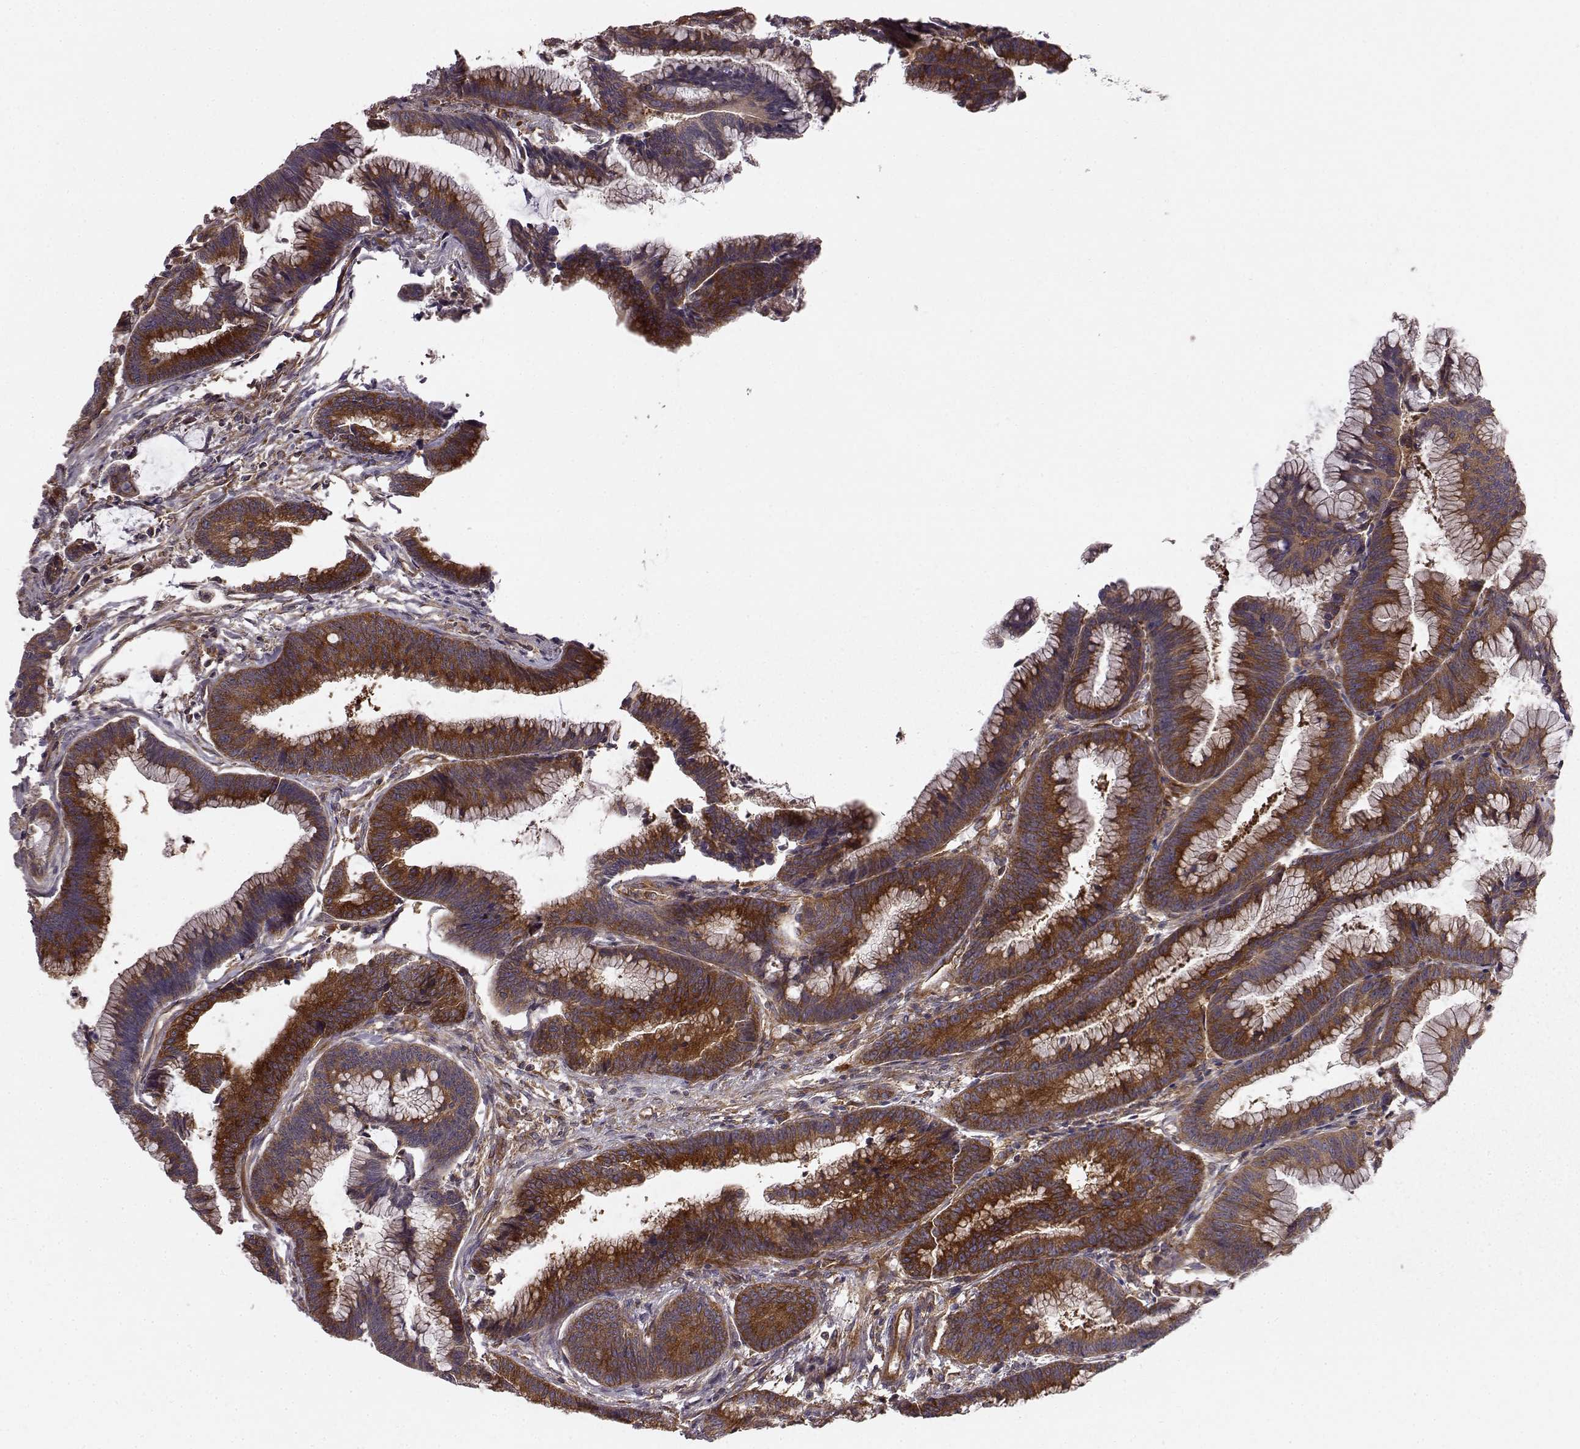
{"staining": {"intensity": "strong", "quantity": "25%-75%", "location": "cytoplasmic/membranous"}, "tissue": "colorectal cancer", "cell_type": "Tumor cells", "image_type": "cancer", "snomed": [{"axis": "morphology", "description": "Adenocarcinoma, NOS"}, {"axis": "topography", "description": "Colon"}], "caption": "Immunohistochemistry image of human colorectal cancer stained for a protein (brown), which shows high levels of strong cytoplasmic/membranous expression in approximately 25%-75% of tumor cells.", "gene": "RABGAP1", "patient": {"sex": "female", "age": 78}}